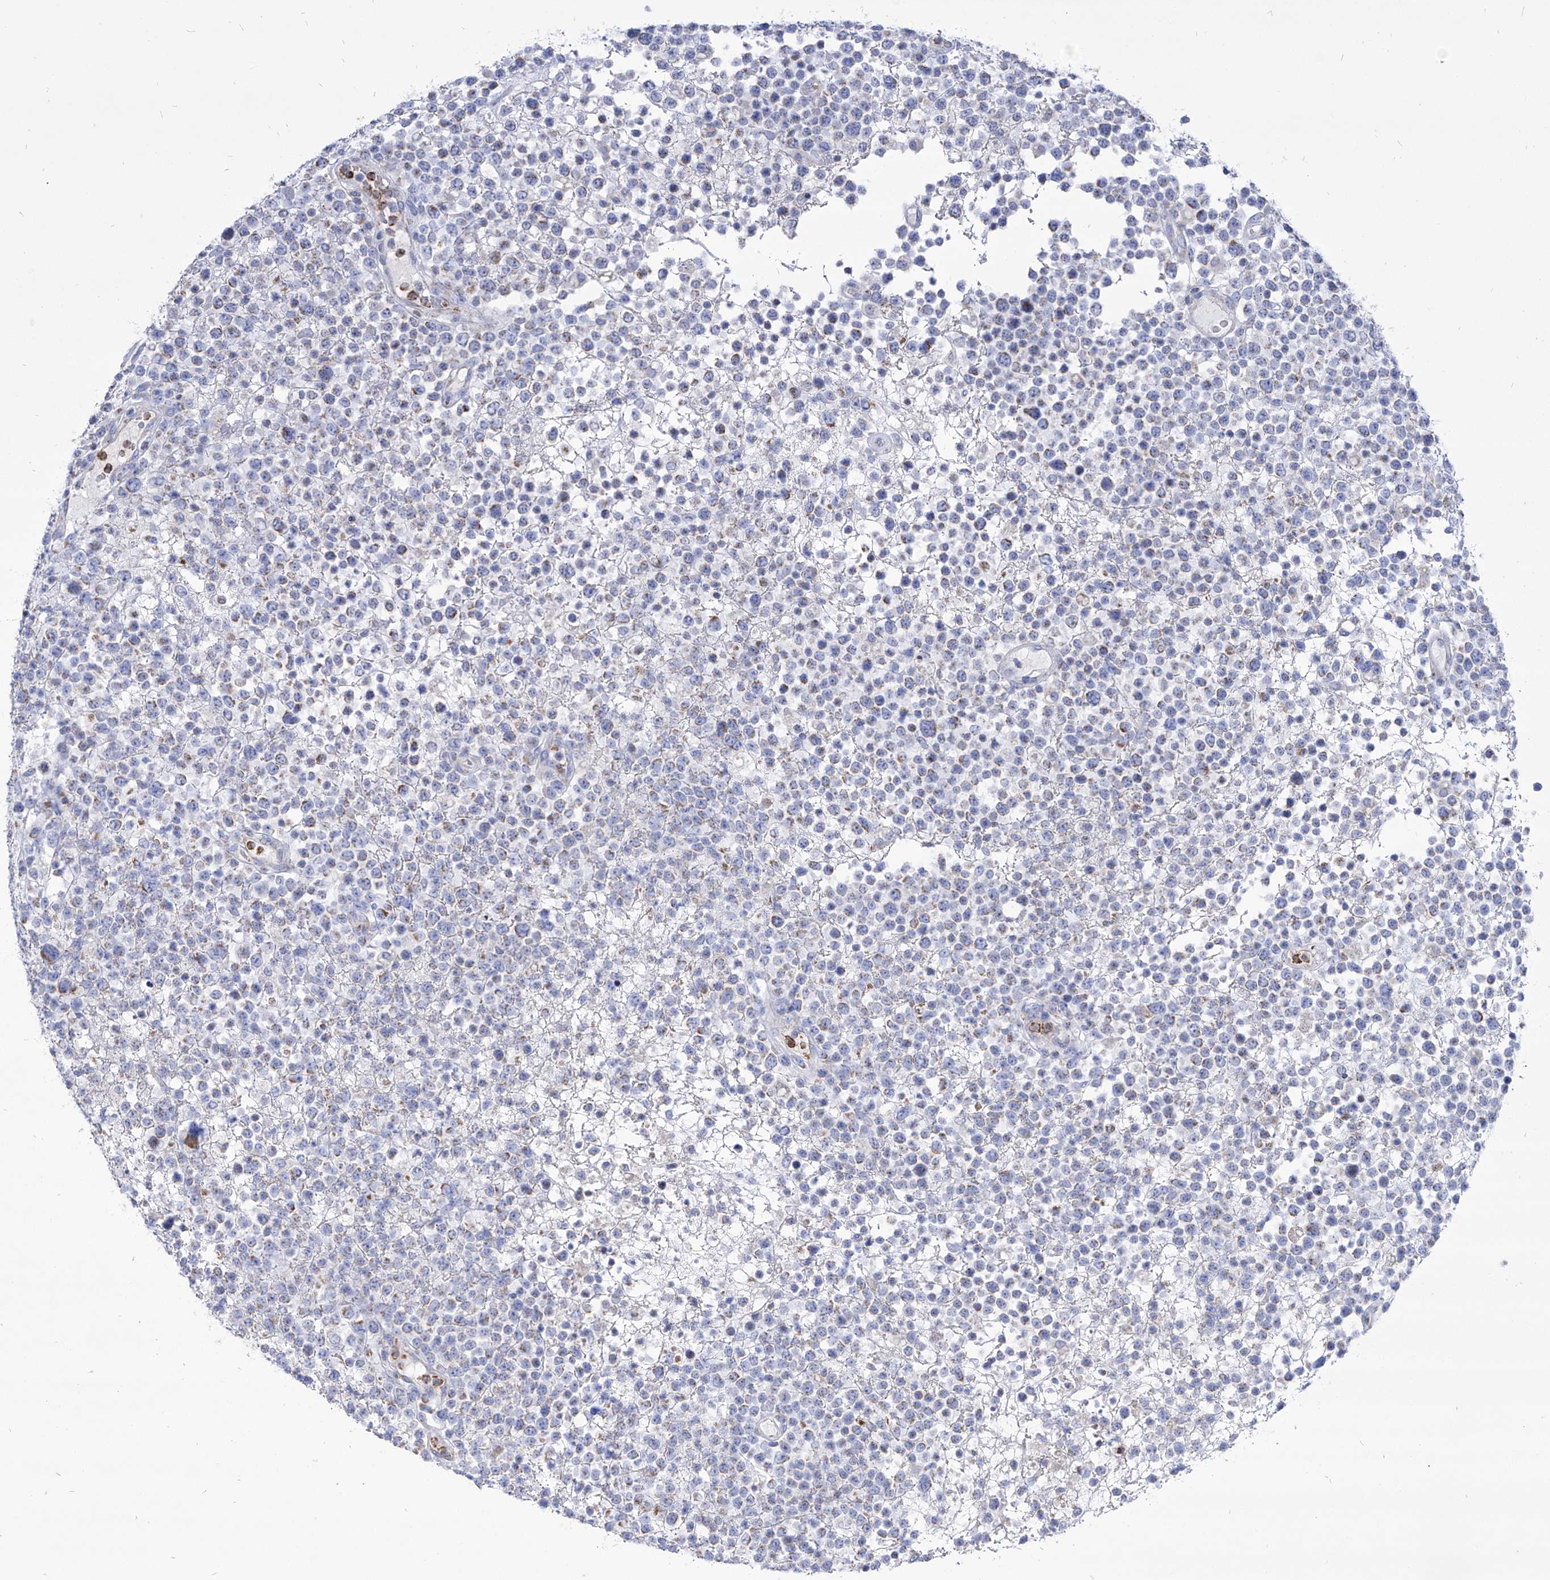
{"staining": {"intensity": "negative", "quantity": "none", "location": "none"}, "tissue": "lymphoma", "cell_type": "Tumor cells", "image_type": "cancer", "snomed": [{"axis": "morphology", "description": "Malignant lymphoma, non-Hodgkin's type, High grade"}, {"axis": "topography", "description": "Colon"}], "caption": "Immunohistochemistry (IHC) of lymphoma demonstrates no expression in tumor cells.", "gene": "COQ3", "patient": {"sex": "female", "age": 53}}